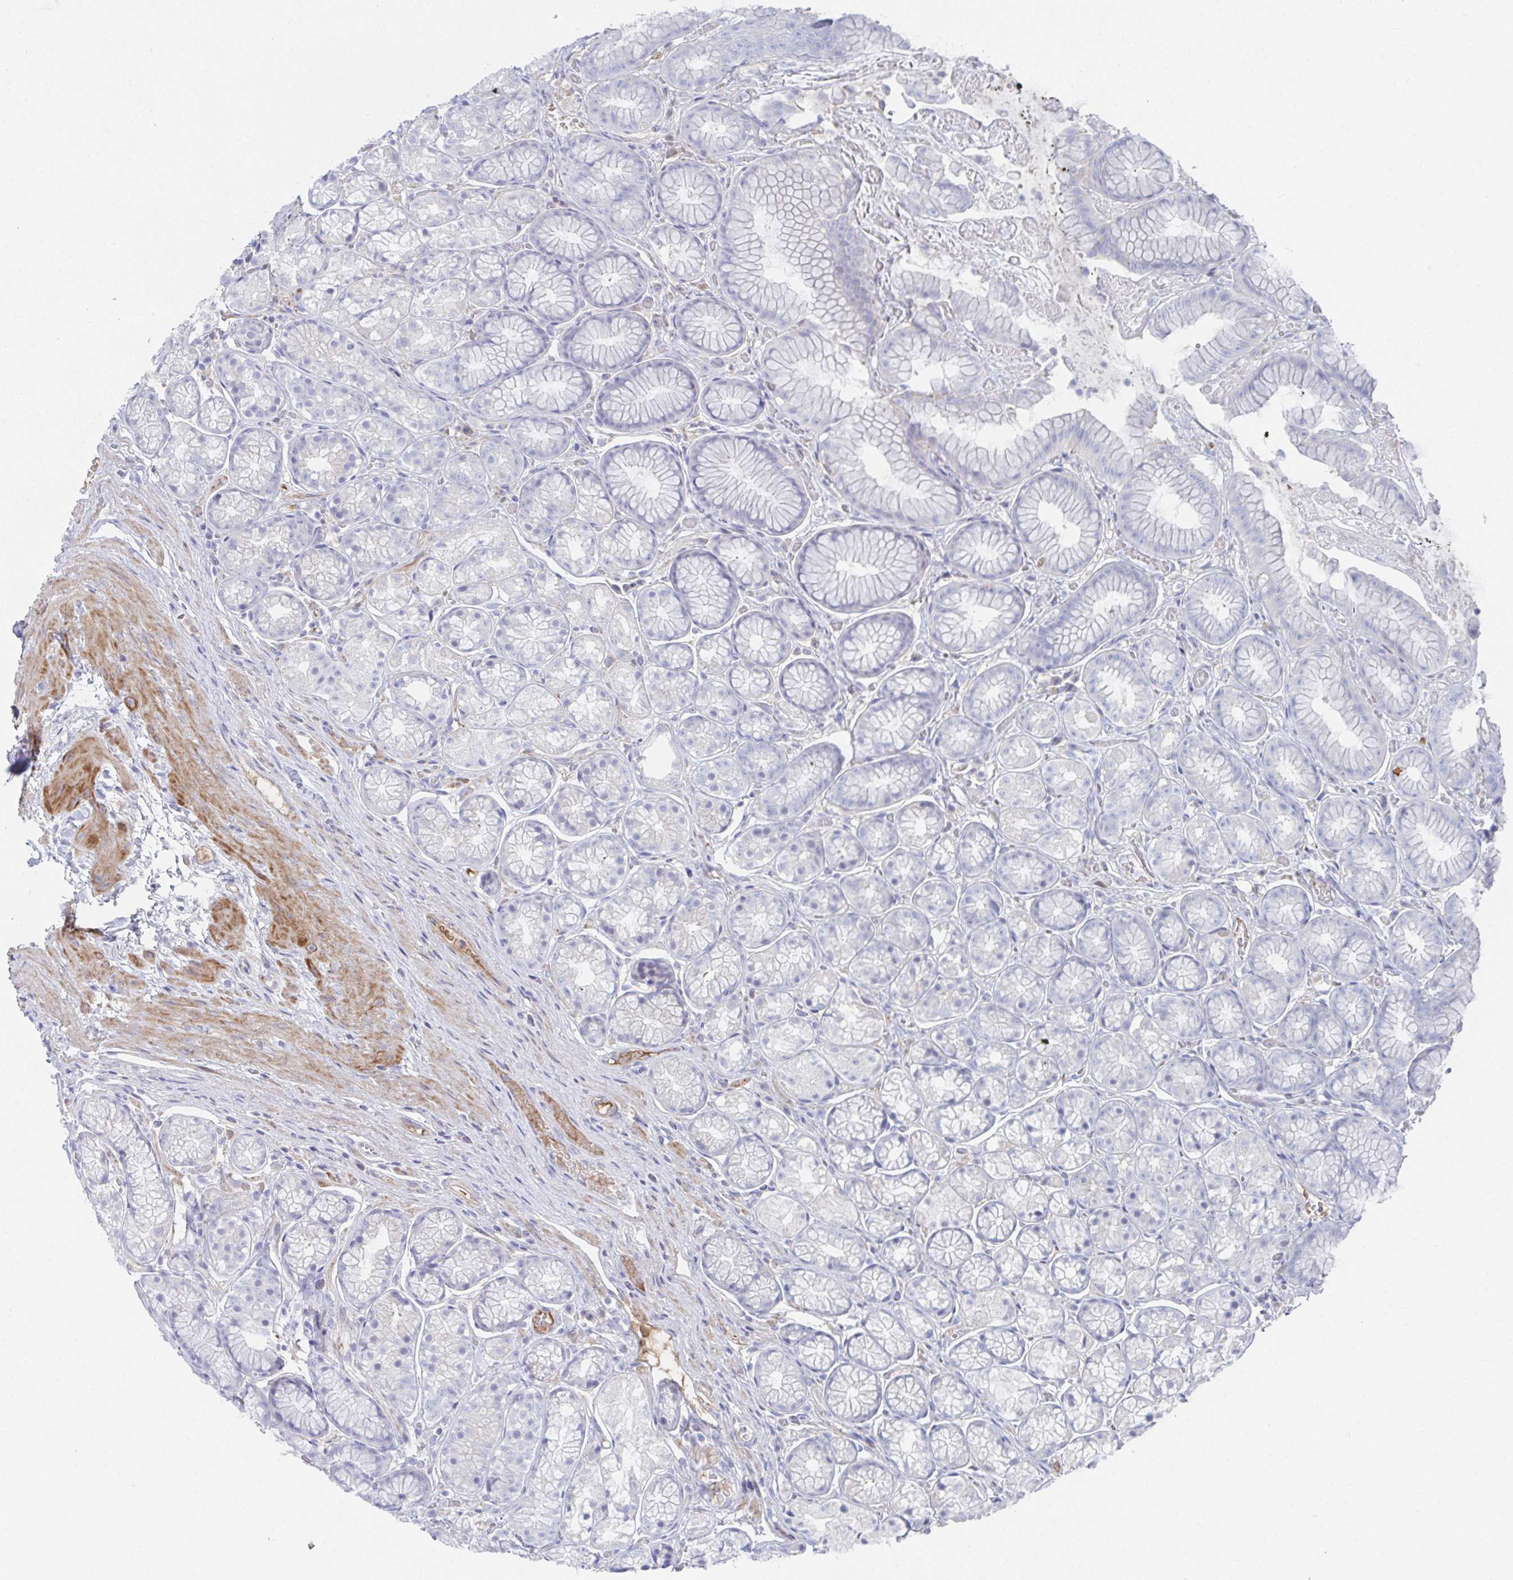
{"staining": {"intensity": "negative", "quantity": "none", "location": "none"}, "tissue": "stomach", "cell_type": "Glandular cells", "image_type": "normal", "snomed": [{"axis": "morphology", "description": "Normal tissue, NOS"}, {"axis": "topography", "description": "Smooth muscle"}, {"axis": "topography", "description": "Stomach"}], "caption": "The micrograph shows no significant expression in glandular cells of stomach. The staining is performed using DAB brown chromogen with nuclei counter-stained in using hematoxylin.", "gene": "TNFAIP6", "patient": {"sex": "male", "age": 70}}